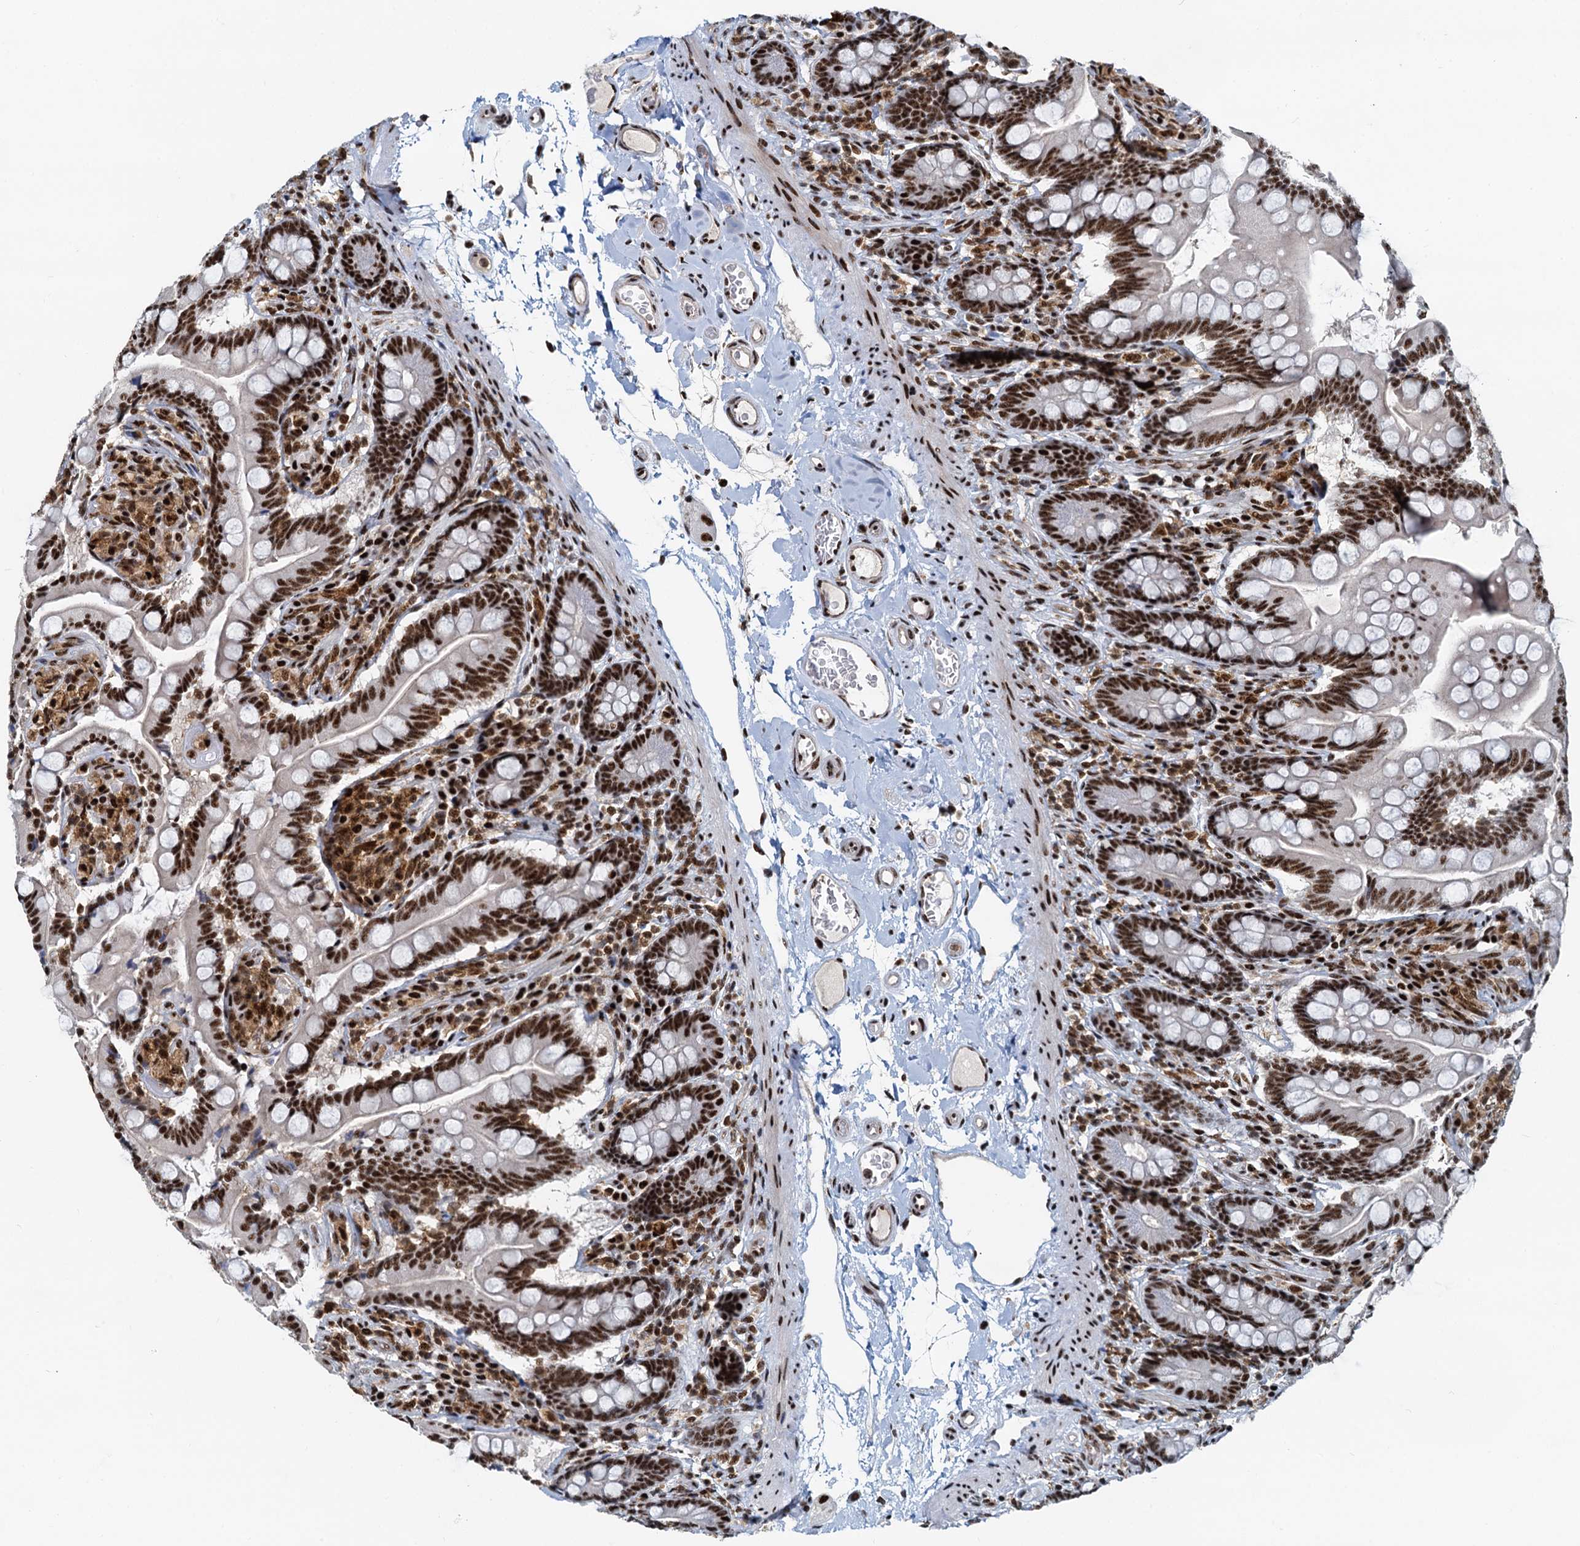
{"staining": {"intensity": "strong", "quantity": ">75%", "location": "nuclear"}, "tissue": "small intestine", "cell_type": "Glandular cells", "image_type": "normal", "snomed": [{"axis": "morphology", "description": "Normal tissue, NOS"}, {"axis": "topography", "description": "Small intestine"}], "caption": "This micrograph exhibits immunohistochemistry staining of normal small intestine, with high strong nuclear staining in approximately >75% of glandular cells.", "gene": "RBM26", "patient": {"sex": "female", "age": 64}}